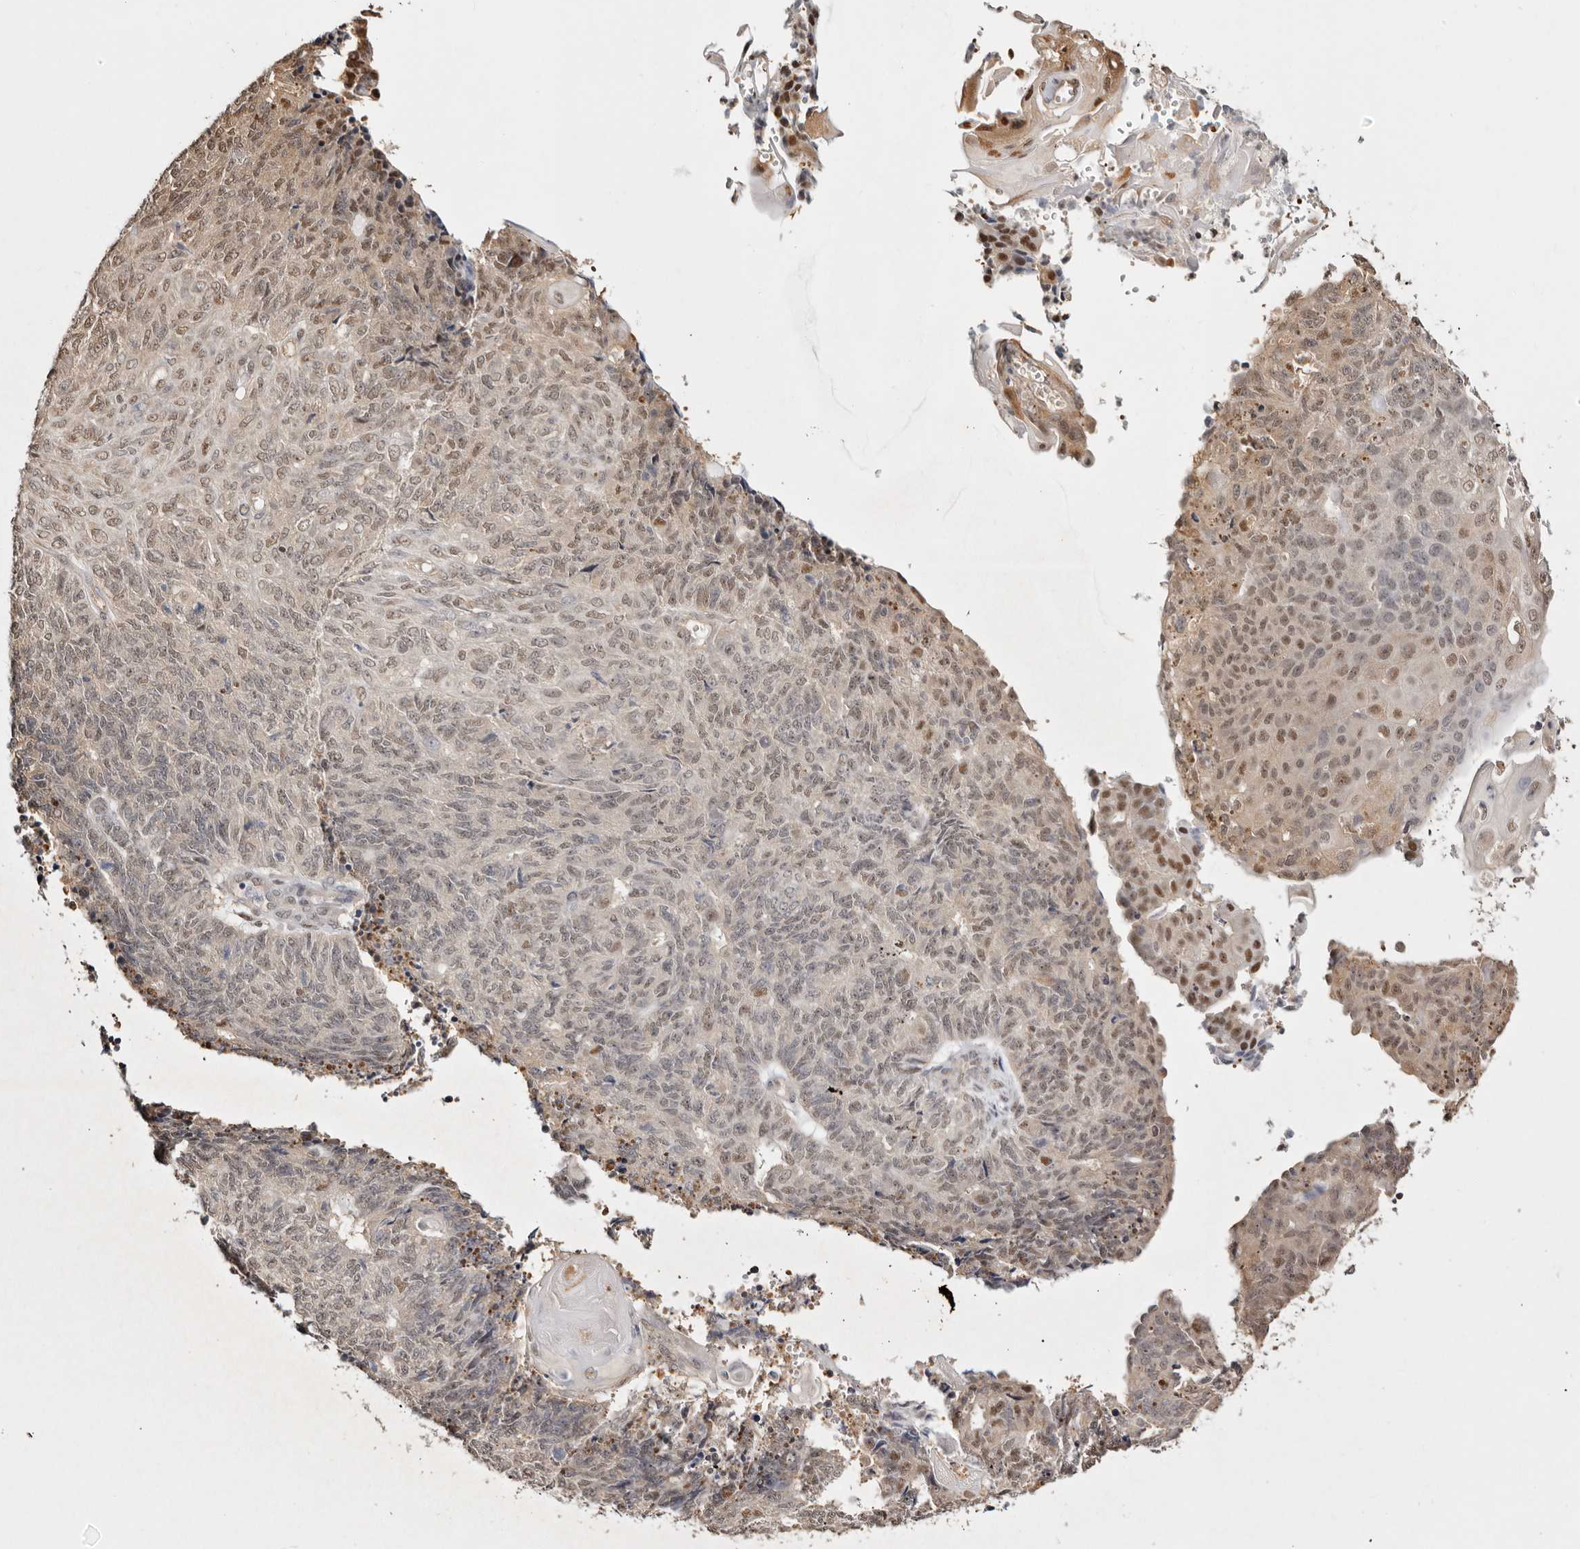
{"staining": {"intensity": "weak", "quantity": ">75%", "location": "nuclear"}, "tissue": "endometrial cancer", "cell_type": "Tumor cells", "image_type": "cancer", "snomed": [{"axis": "morphology", "description": "Adenocarcinoma, NOS"}, {"axis": "topography", "description": "Endometrium"}], "caption": "Weak nuclear expression is seen in about >75% of tumor cells in endometrial cancer.", "gene": "PSMA5", "patient": {"sex": "female", "age": 32}}